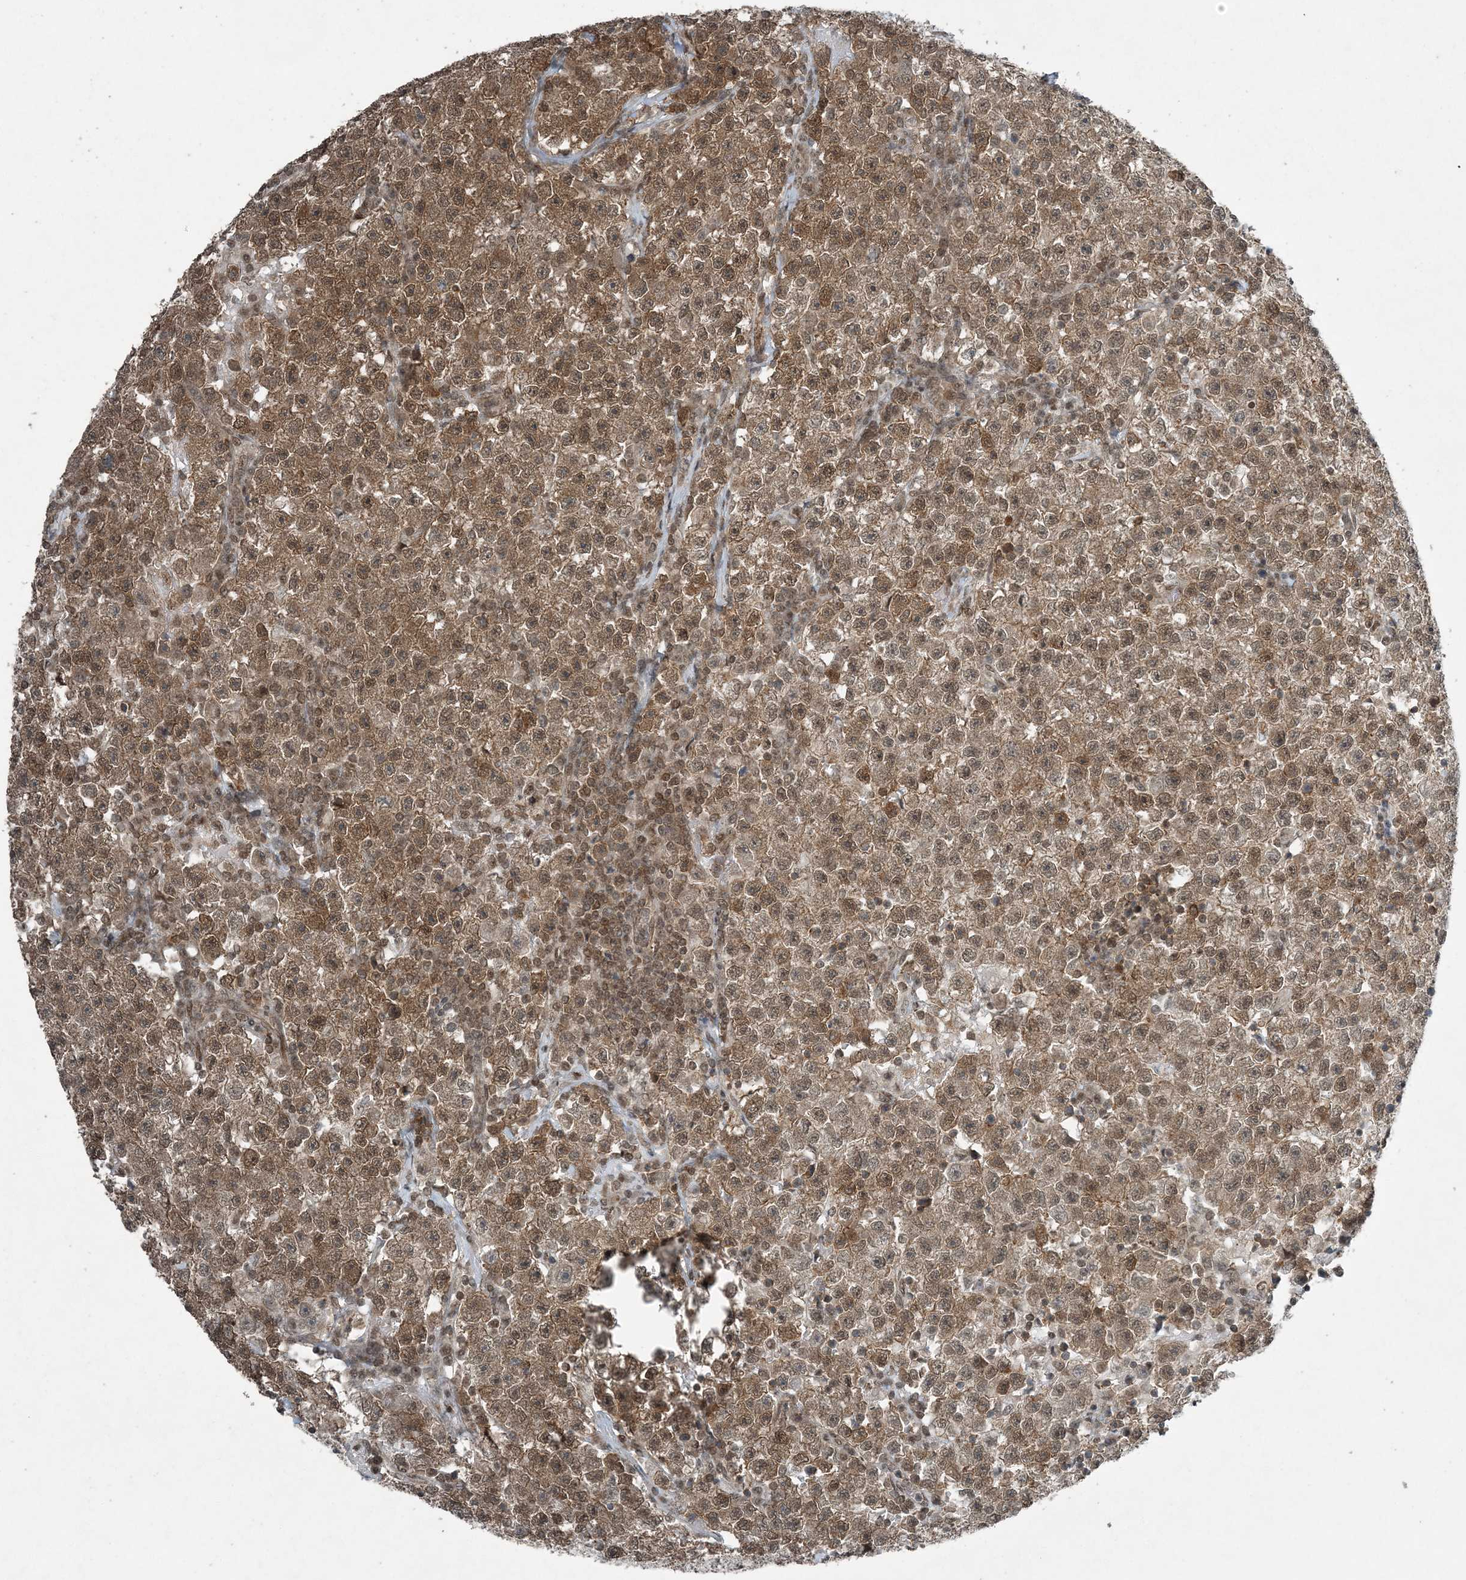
{"staining": {"intensity": "moderate", "quantity": ">75%", "location": "cytoplasmic/membranous,nuclear"}, "tissue": "testis cancer", "cell_type": "Tumor cells", "image_type": "cancer", "snomed": [{"axis": "morphology", "description": "Seminoma, NOS"}, {"axis": "topography", "description": "Testis"}], "caption": "Testis seminoma tissue exhibits moderate cytoplasmic/membranous and nuclear expression in approximately >75% of tumor cells, visualized by immunohistochemistry.", "gene": "COPS7B", "patient": {"sex": "male", "age": 22}}